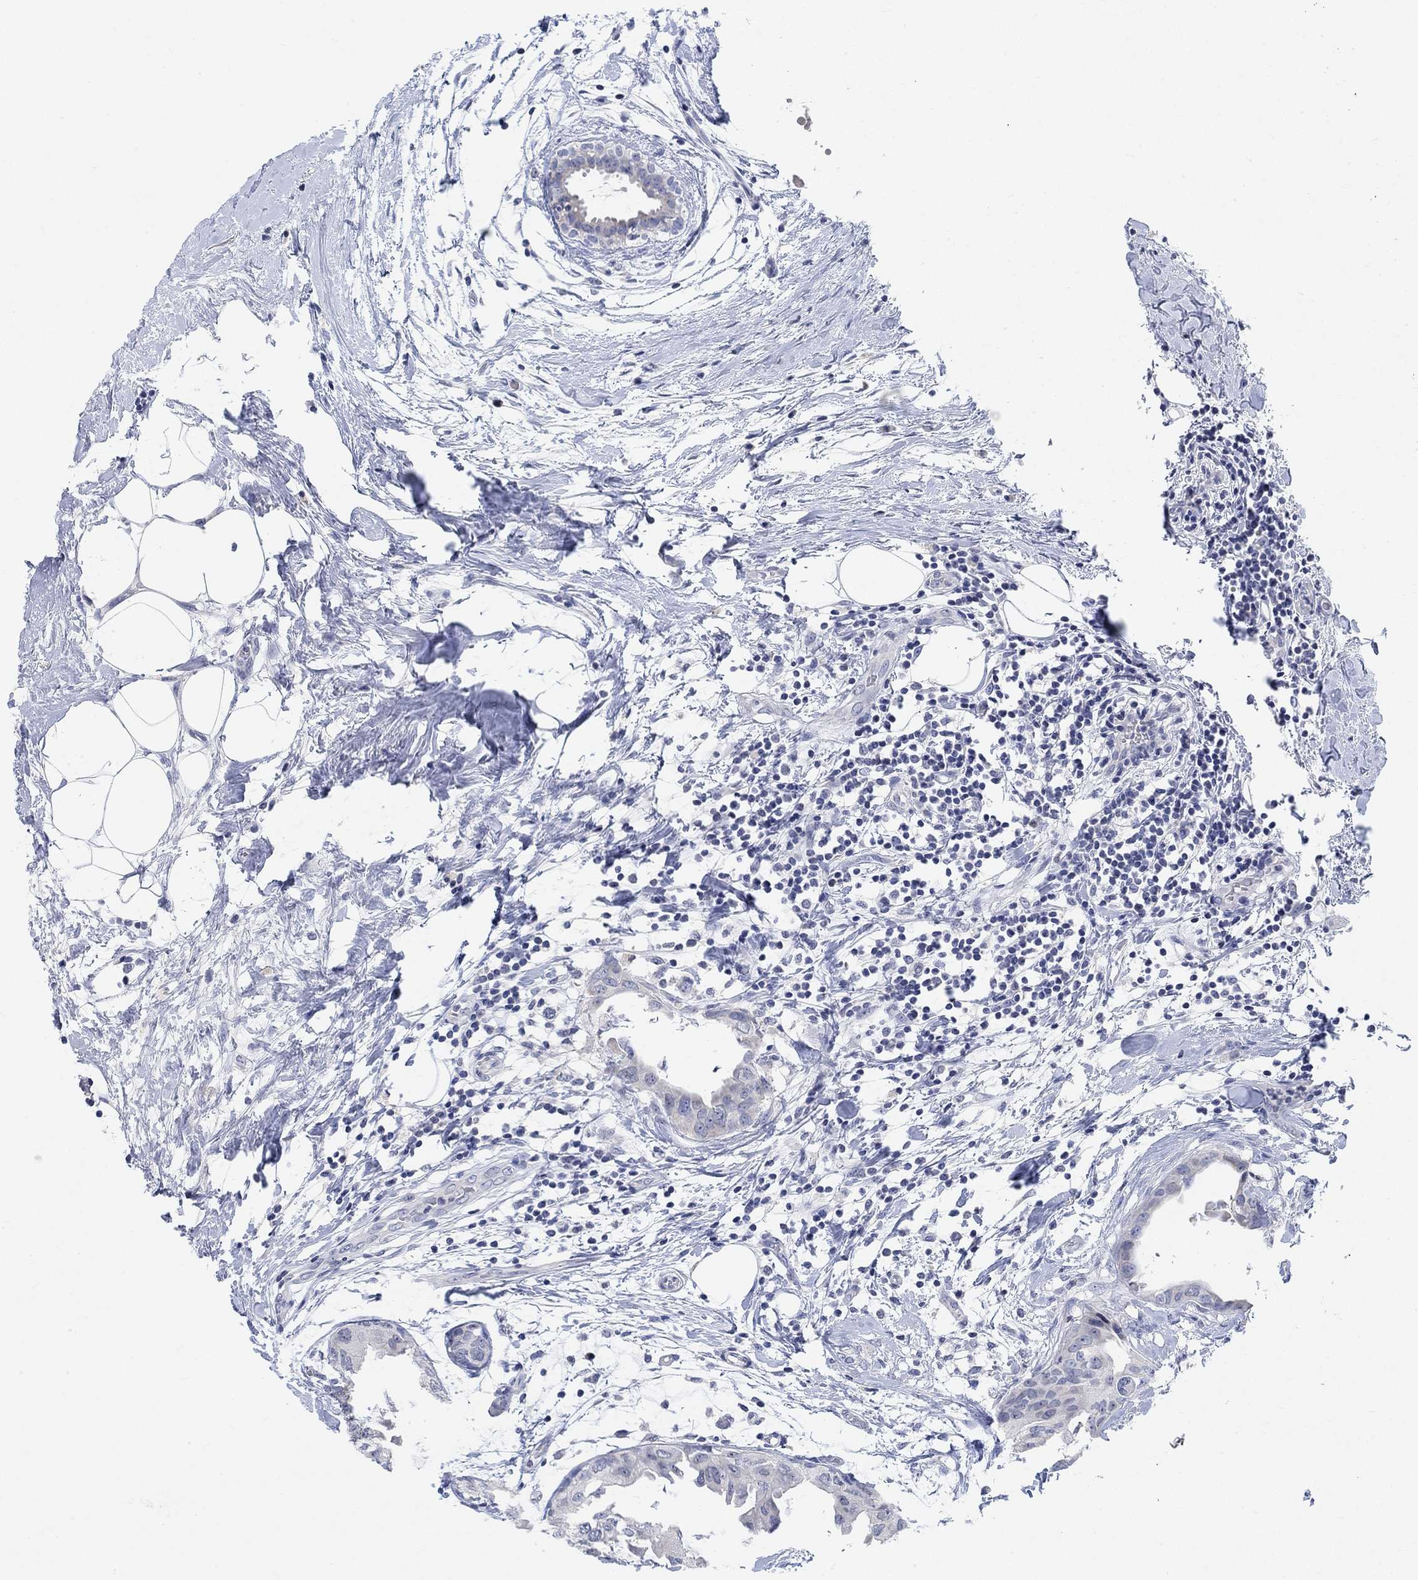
{"staining": {"intensity": "negative", "quantity": "none", "location": "none"}, "tissue": "breast cancer", "cell_type": "Tumor cells", "image_type": "cancer", "snomed": [{"axis": "morphology", "description": "Normal tissue, NOS"}, {"axis": "morphology", "description": "Duct carcinoma"}, {"axis": "topography", "description": "Breast"}], "caption": "Immunohistochemistry image of intraductal carcinoma (breast) stained for a protein (brown), which displays no positivity in tumor cells.", "gene": "ATP6V1E2", "patient": {"sex": "female", "age": 40}}